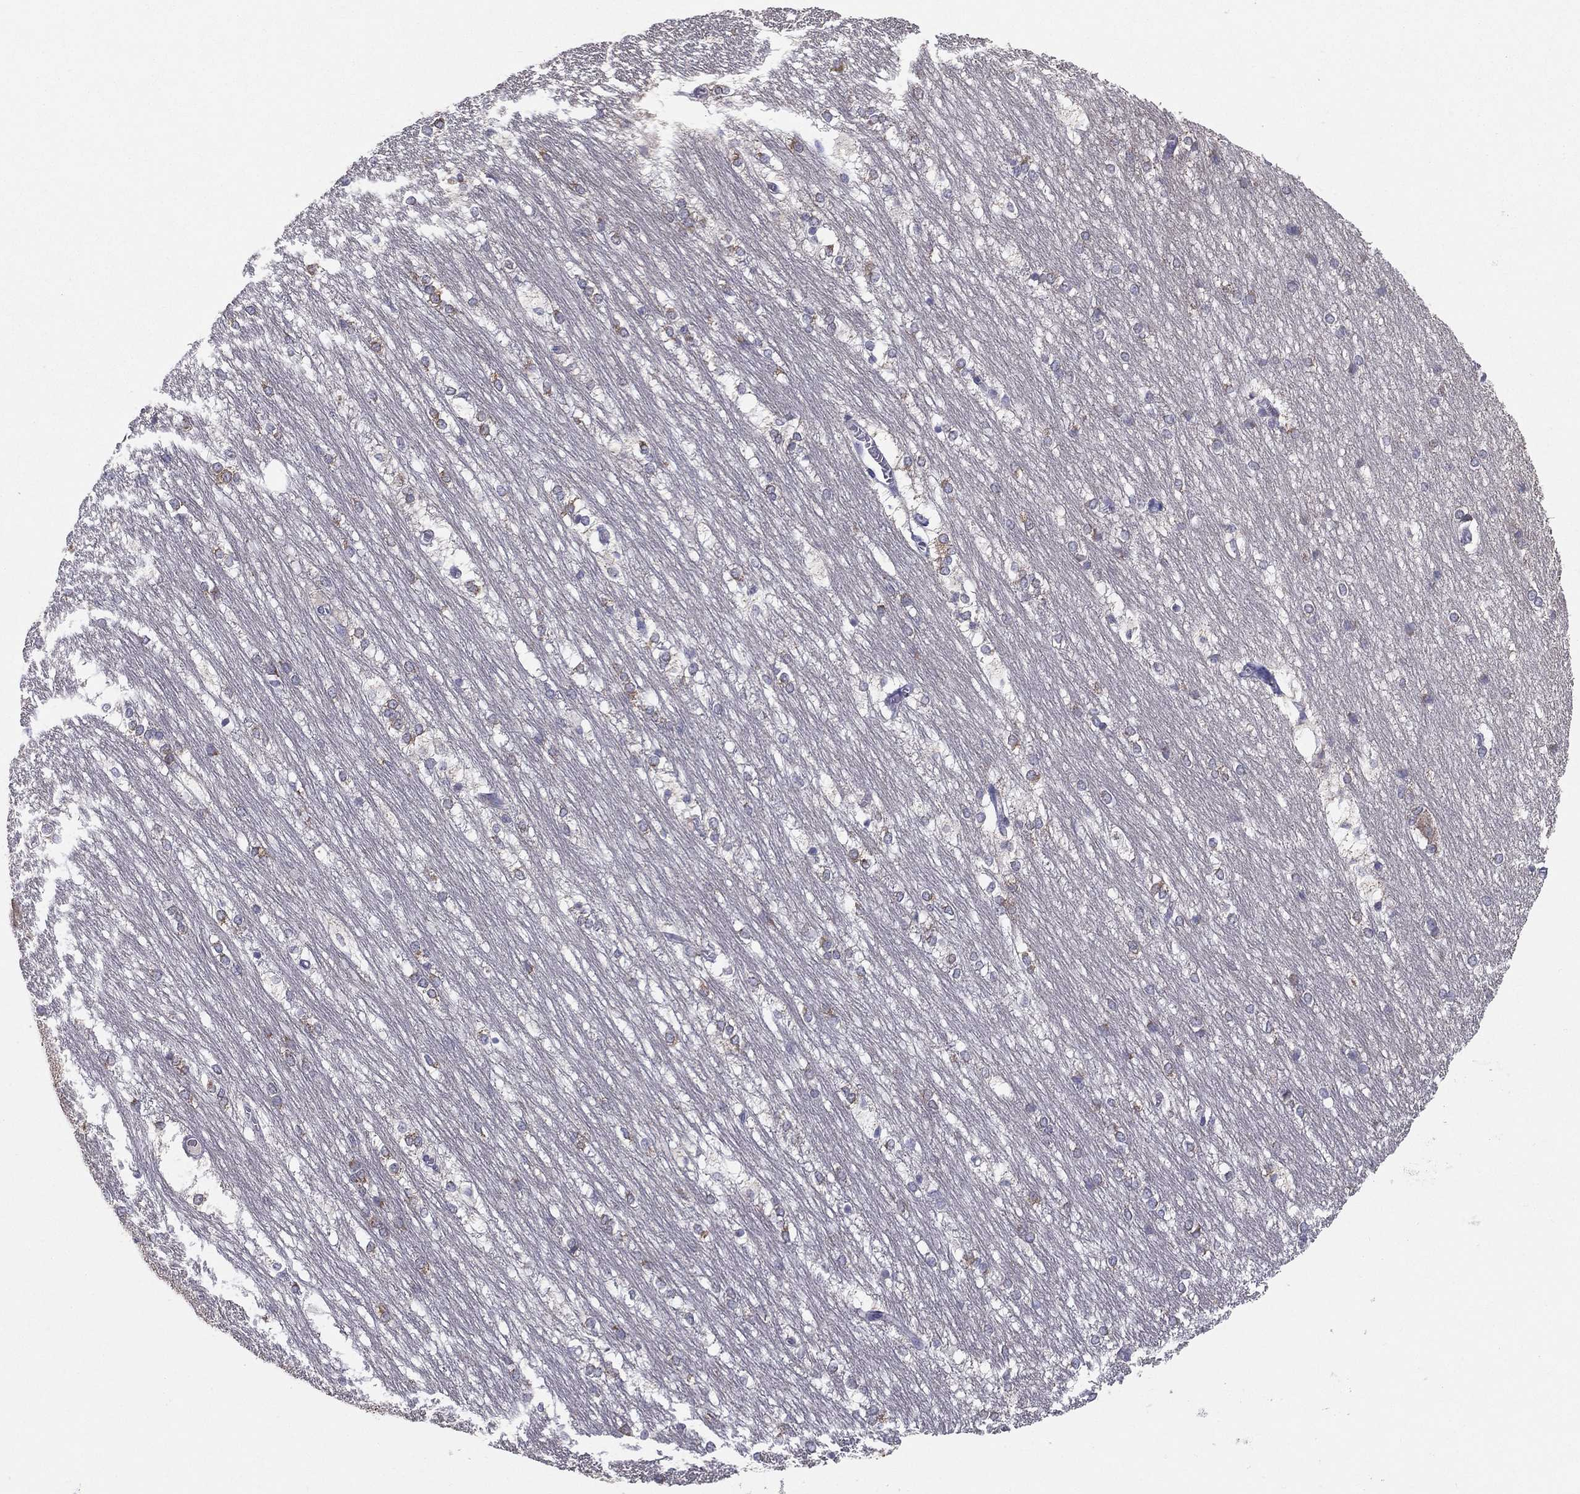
{"staining": {"intensity": "negative", "quantity": "none", "location": "none"}, "tissue": "hippocampus", "cell_type": "Glial cells", "image_type": "normal", "snomed": [{"axis": "morphology", "description": "Normal tissue, NOS"}, {"axis": "topography", "description": "Cerebral cortex"}, {"axis": "topography", "description": "Hippocampus"}], "caption": "Immunohistochemical staining of unremarkable hippocampus exhibits no significant staining in glial cells.", "gene": "PCSK1", "patient": {"sex": "female", "age": 19}}